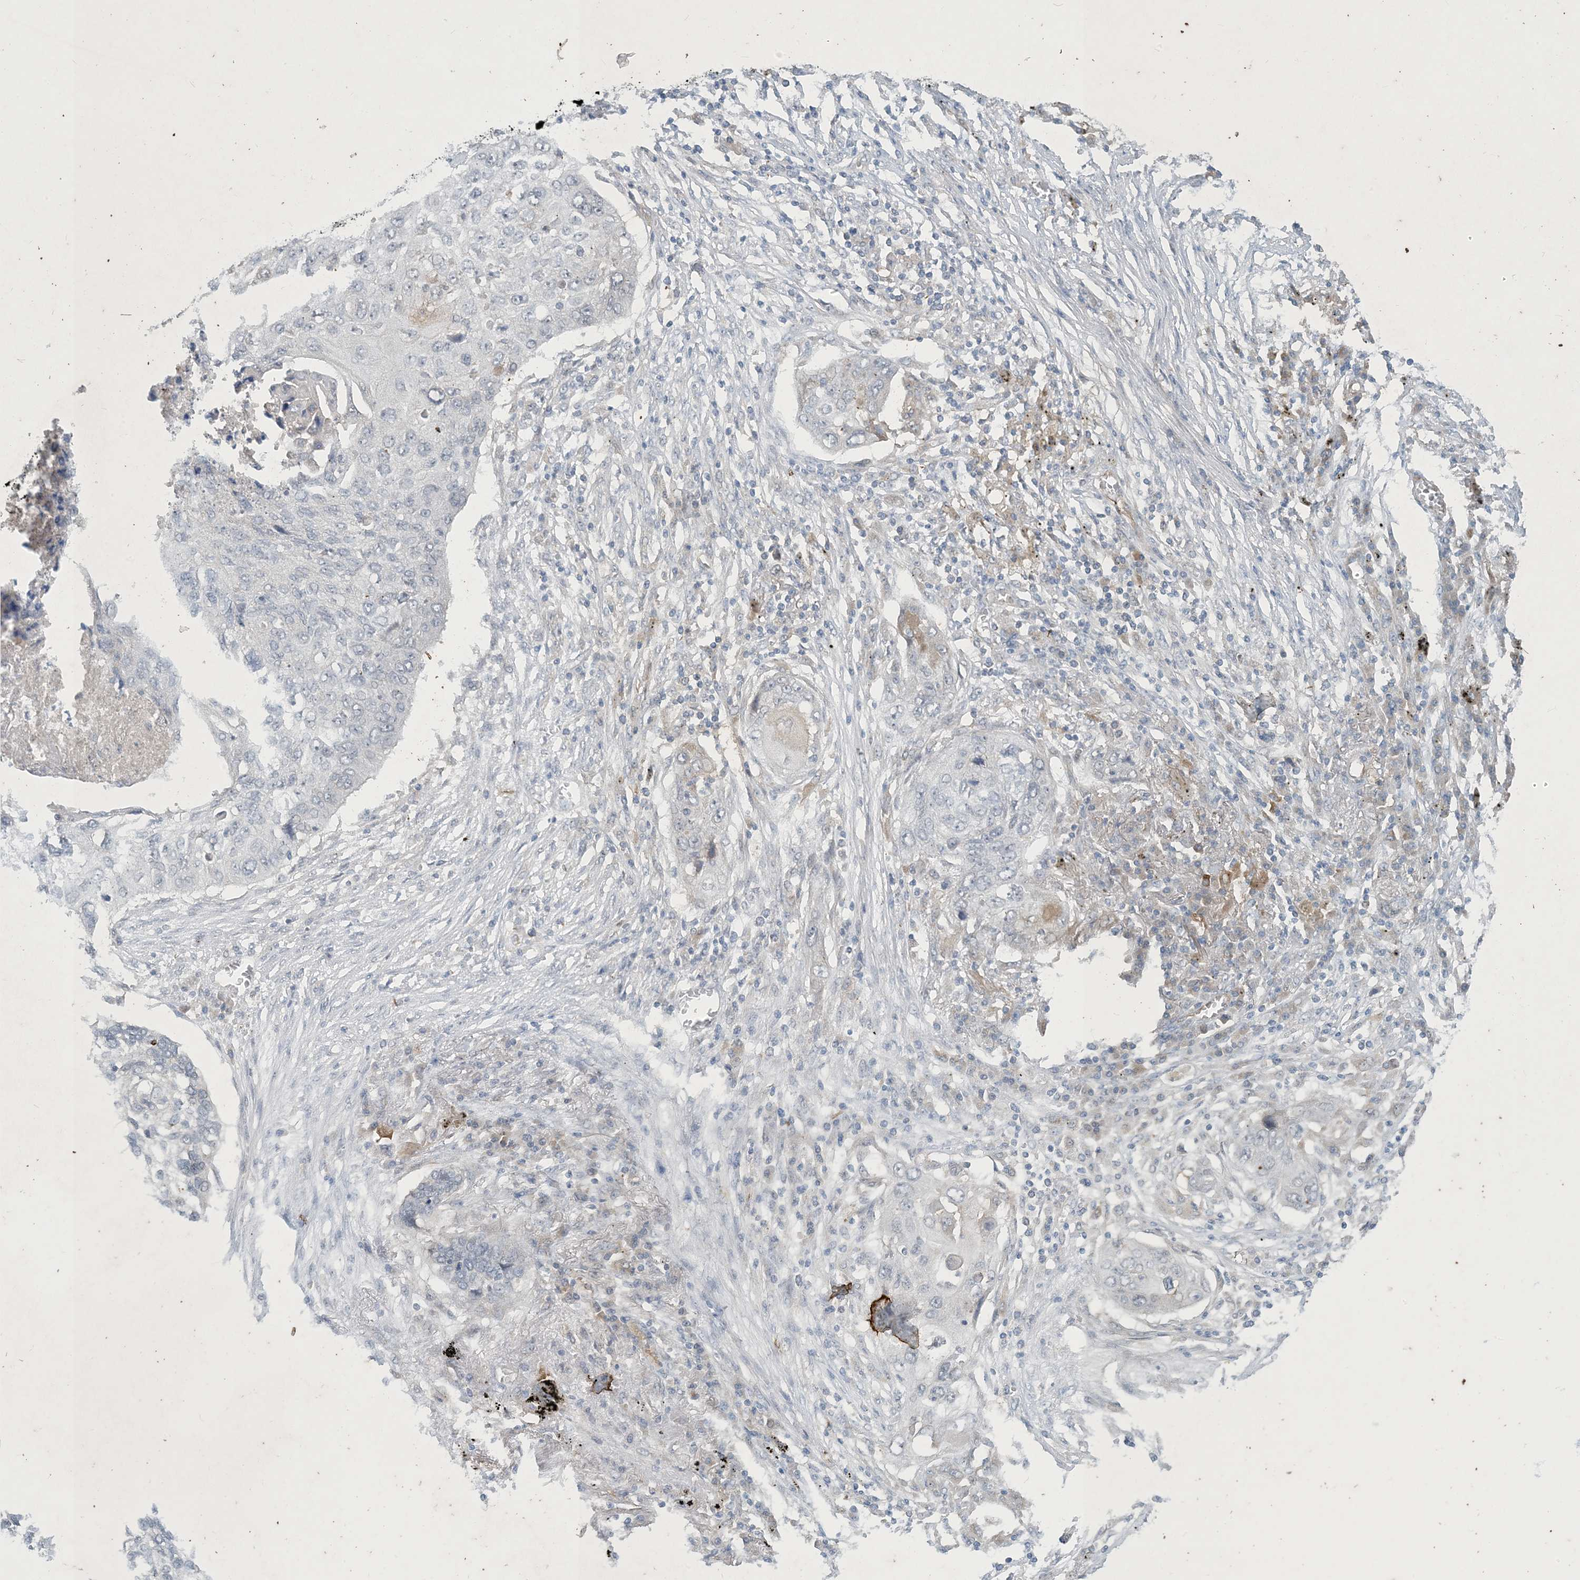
{"staining": {"intensity": "negative", "quantity": "none", "location": "none"}, "tissue": "lung cancer", "cell_type": "Tumor cells", "image_type": "cancer", "snomed": [{"axis": "morphology", "description": "Squamous cell carcinoma, NOS"}, {"axis": "topography", "description": "Lung"}], "caption": "Lung cancer was stained to show a protein in brown. There is no significant staining in tumor cells. (Brightfield microscopy of DAB (3,3'-diaminobenzidine) immunohistochemistry at high magnification).", "gene": "CDS1", "patient": {"sex": "female", "age": 63}}